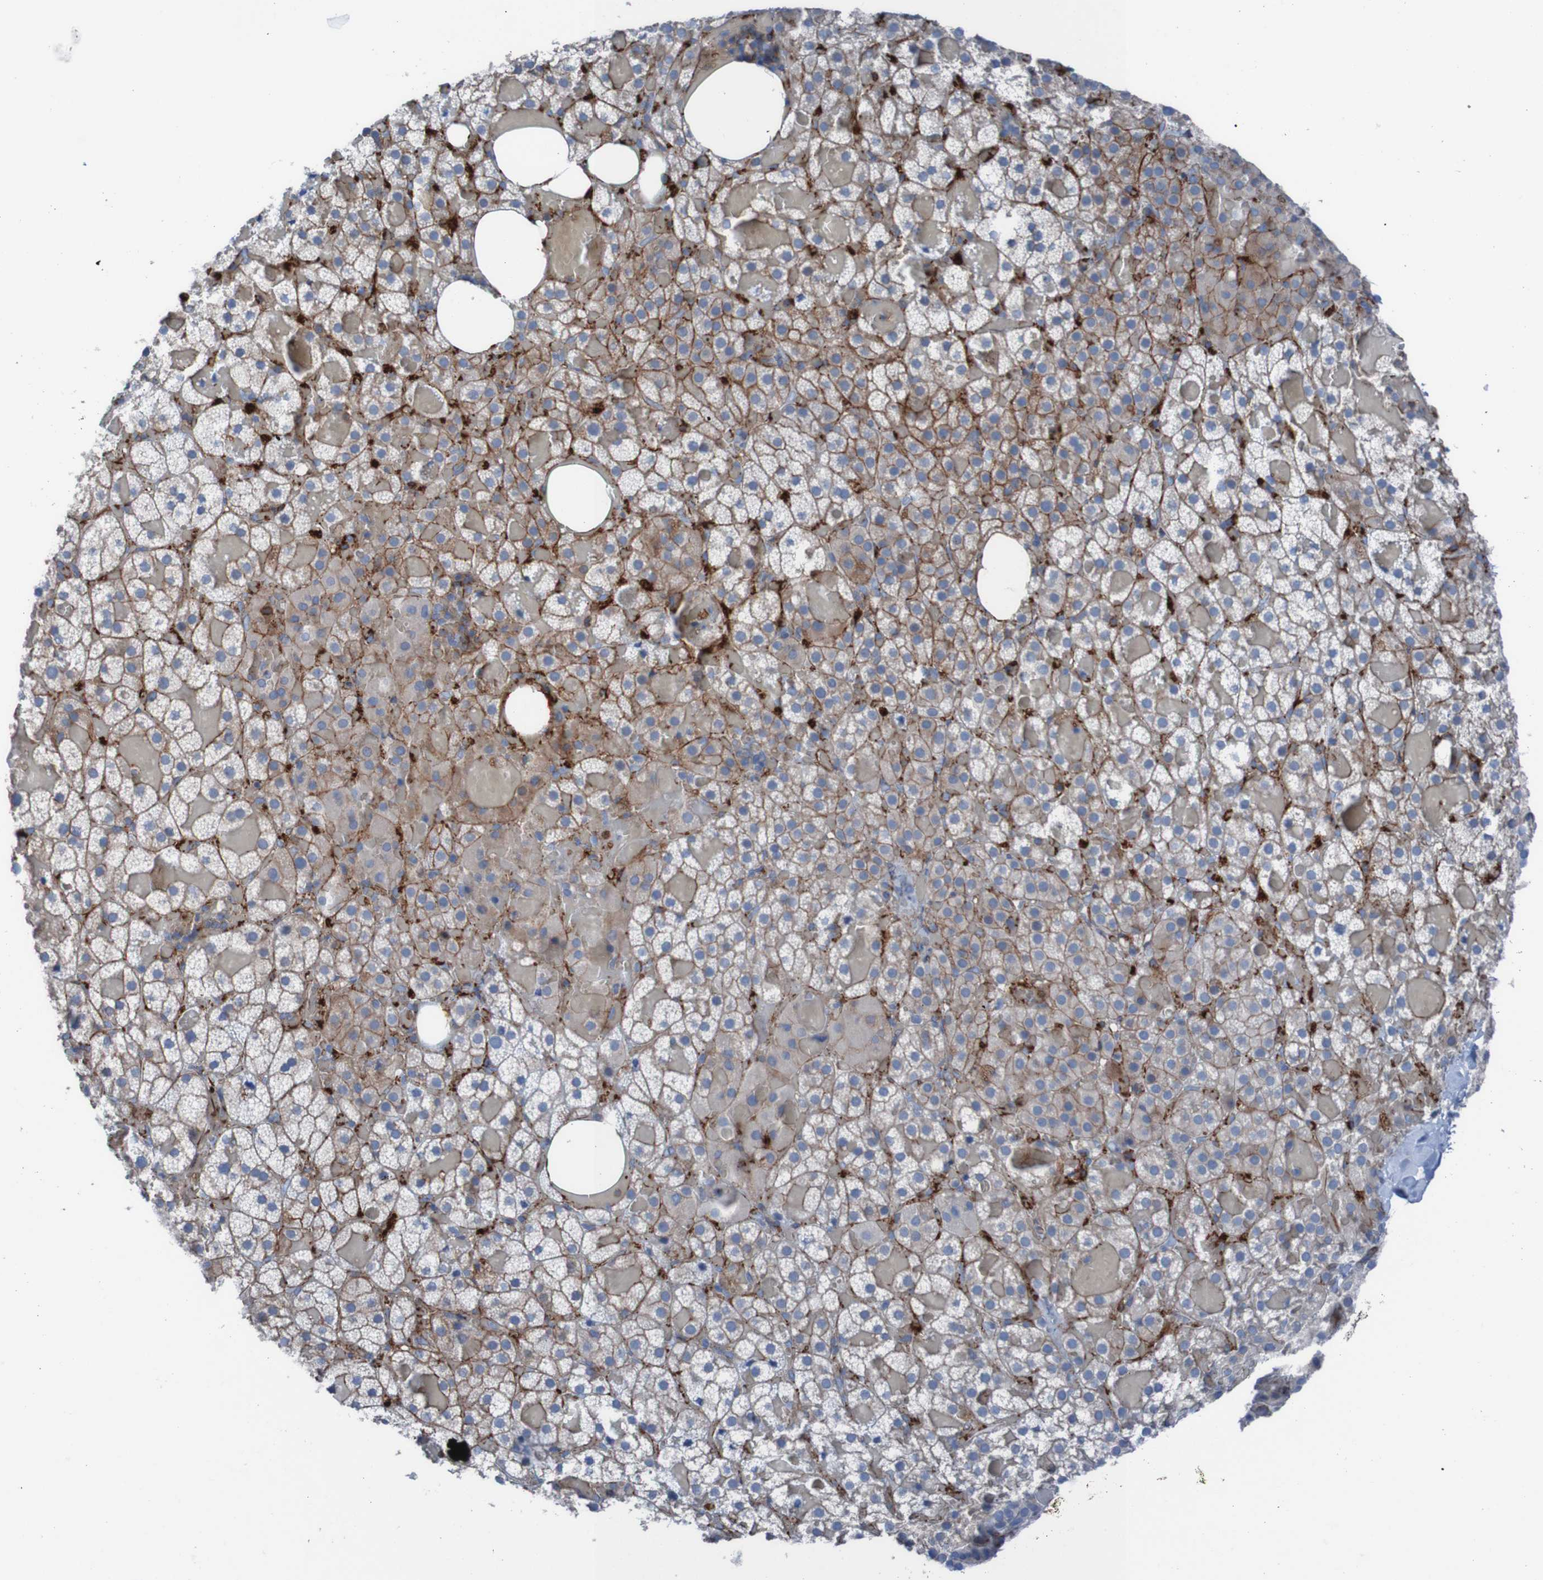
{"staining": {"intensity": "moderate", "quantity": "25%-75%", "location": "cytoplasmic/membranous"}, "tissue": "adrenal gland", "cell_type": "Glandular cells", "image_type": "normal", "snomed": [{"axis": "morphology", "description": "Normal tissue, NOS"}, {"axis": "topography", "description": "Adrenal gland"}], "caption": "High-power microscopy captured an IHC photomicrograph of unremarkable adrenal gland, revealing moderate cytoplasmic/membranous staining in about 25%-75% of glandular cells.", "gene": "RNF182", "patient": {"sex": "female", "age": 59}}